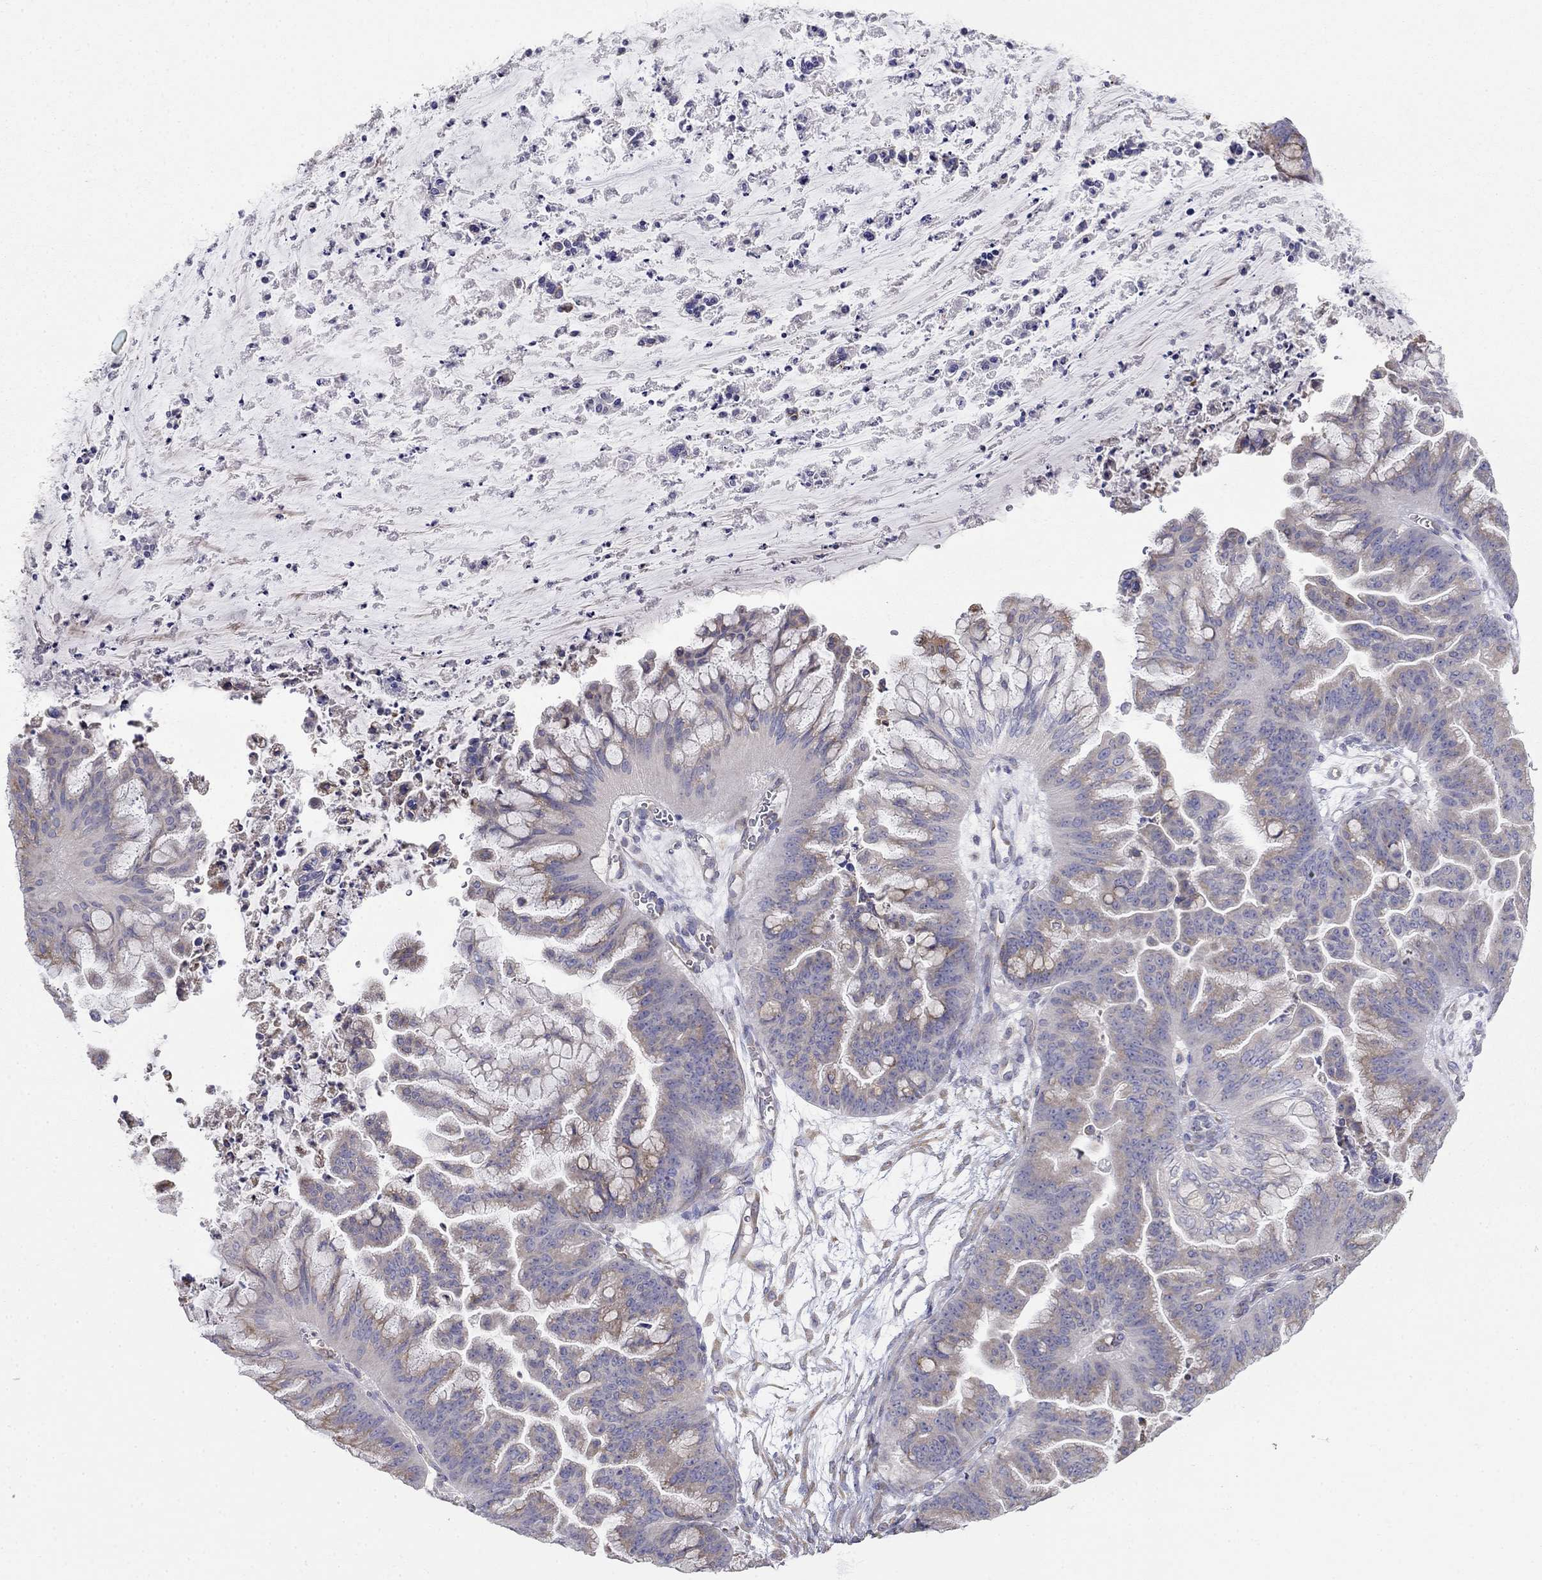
{"staining": {"intensity": "weak", "quantity": ">75%", "location": "cytoplasmic/membranous"}, "tissue": "ovarian cancer", "cell_type": "Tumor cells", "image_type": "cancer", "snomed": [{"axis": "morphology", "description": "Cystadenocarcinoma, mucinous, NOS"}, {"axis": "topography", "description": "Ovary"}], "caption": "The histopathology image shows immunohistochemical staining of ovarian mucinous cystadenocarcinoma. There is weak cytoplasmic/membranous positivity is seen in approximately >75% of tumor cells.", "gene": "LONRF2", "patient": {"sex": "female", "age": 67}}